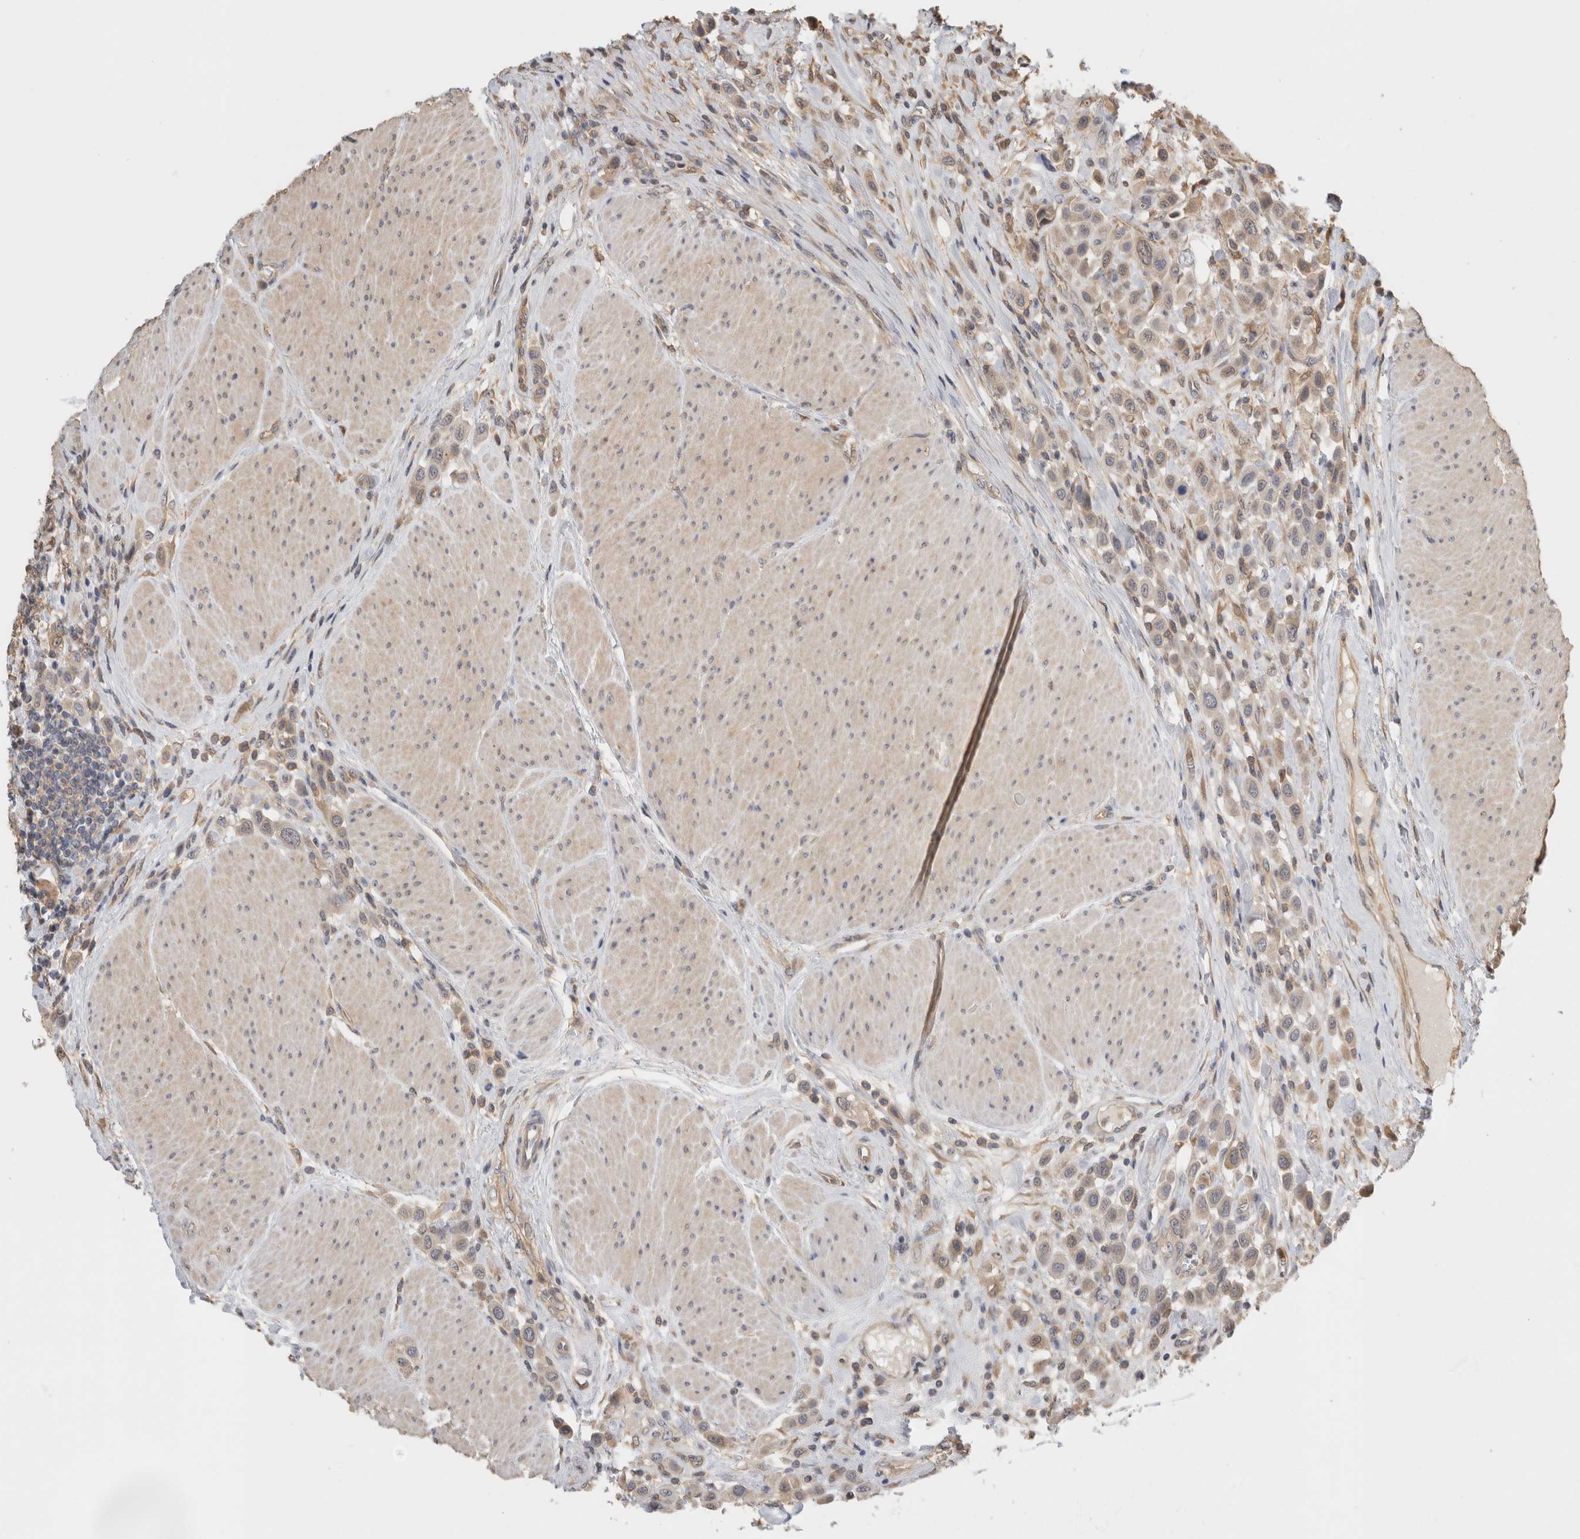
{"staining": {"intensity": "weak", "quantity": "<25%", "location": "cytoplasmic/membranous"}, "tissue": "urothelial cancer", "cell_type": "Tumor cells", "image_type": "cancer", "snomed": [{"axis": "morphology", "description": "Urothelial carcinoma, High grade"}, {"axis": "topography", "description": "Urinary bladder"}], "caption": "Immunohistochemistry (IHC) photomicrograph of high-grade urothelial carcinoma stained for a protein (brown), which shows no positivity in tumor cells.", "gene": "PGM1", "patient": {"sex": "male", "age": 50}}